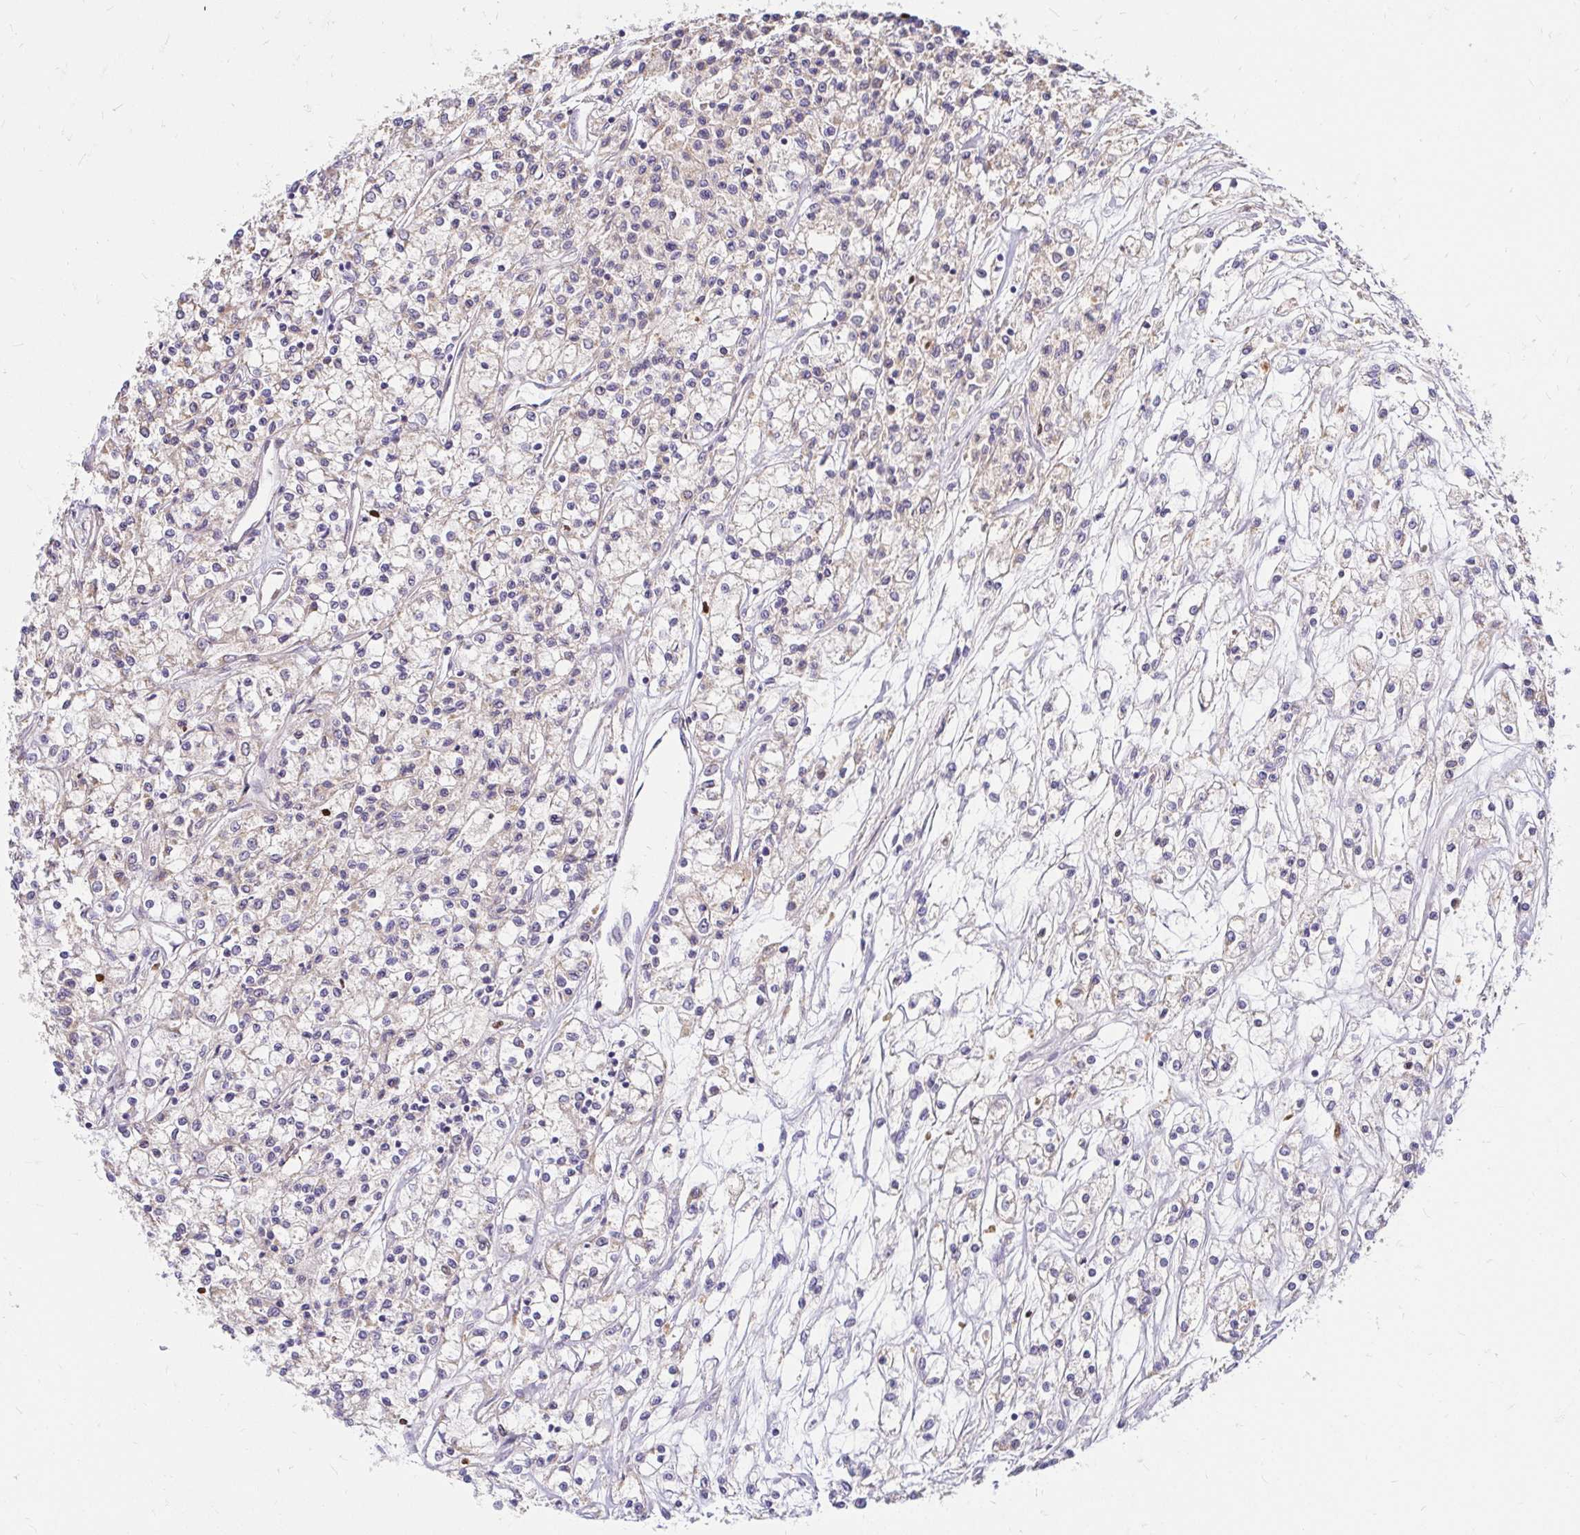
{"staining": {"intensity": "negative", "quantity": "none", "location": "none"}, "tissue": "renal cancer", "cell_type": "Tumor cells", "image_type": "cancer", "snomed": [{"axis": "morphology", "description": "Adenocarcinoma, NOS"}, {"axis": "topography", "description": "Kidney"}], "caption": "IHC histopathology image of adenocarcinoma (renal) stained for a protein (brown), which reveals no positivity in tumor cells.", "gene": "YAP1", "patient": {"sex": "female", "age": 59}}